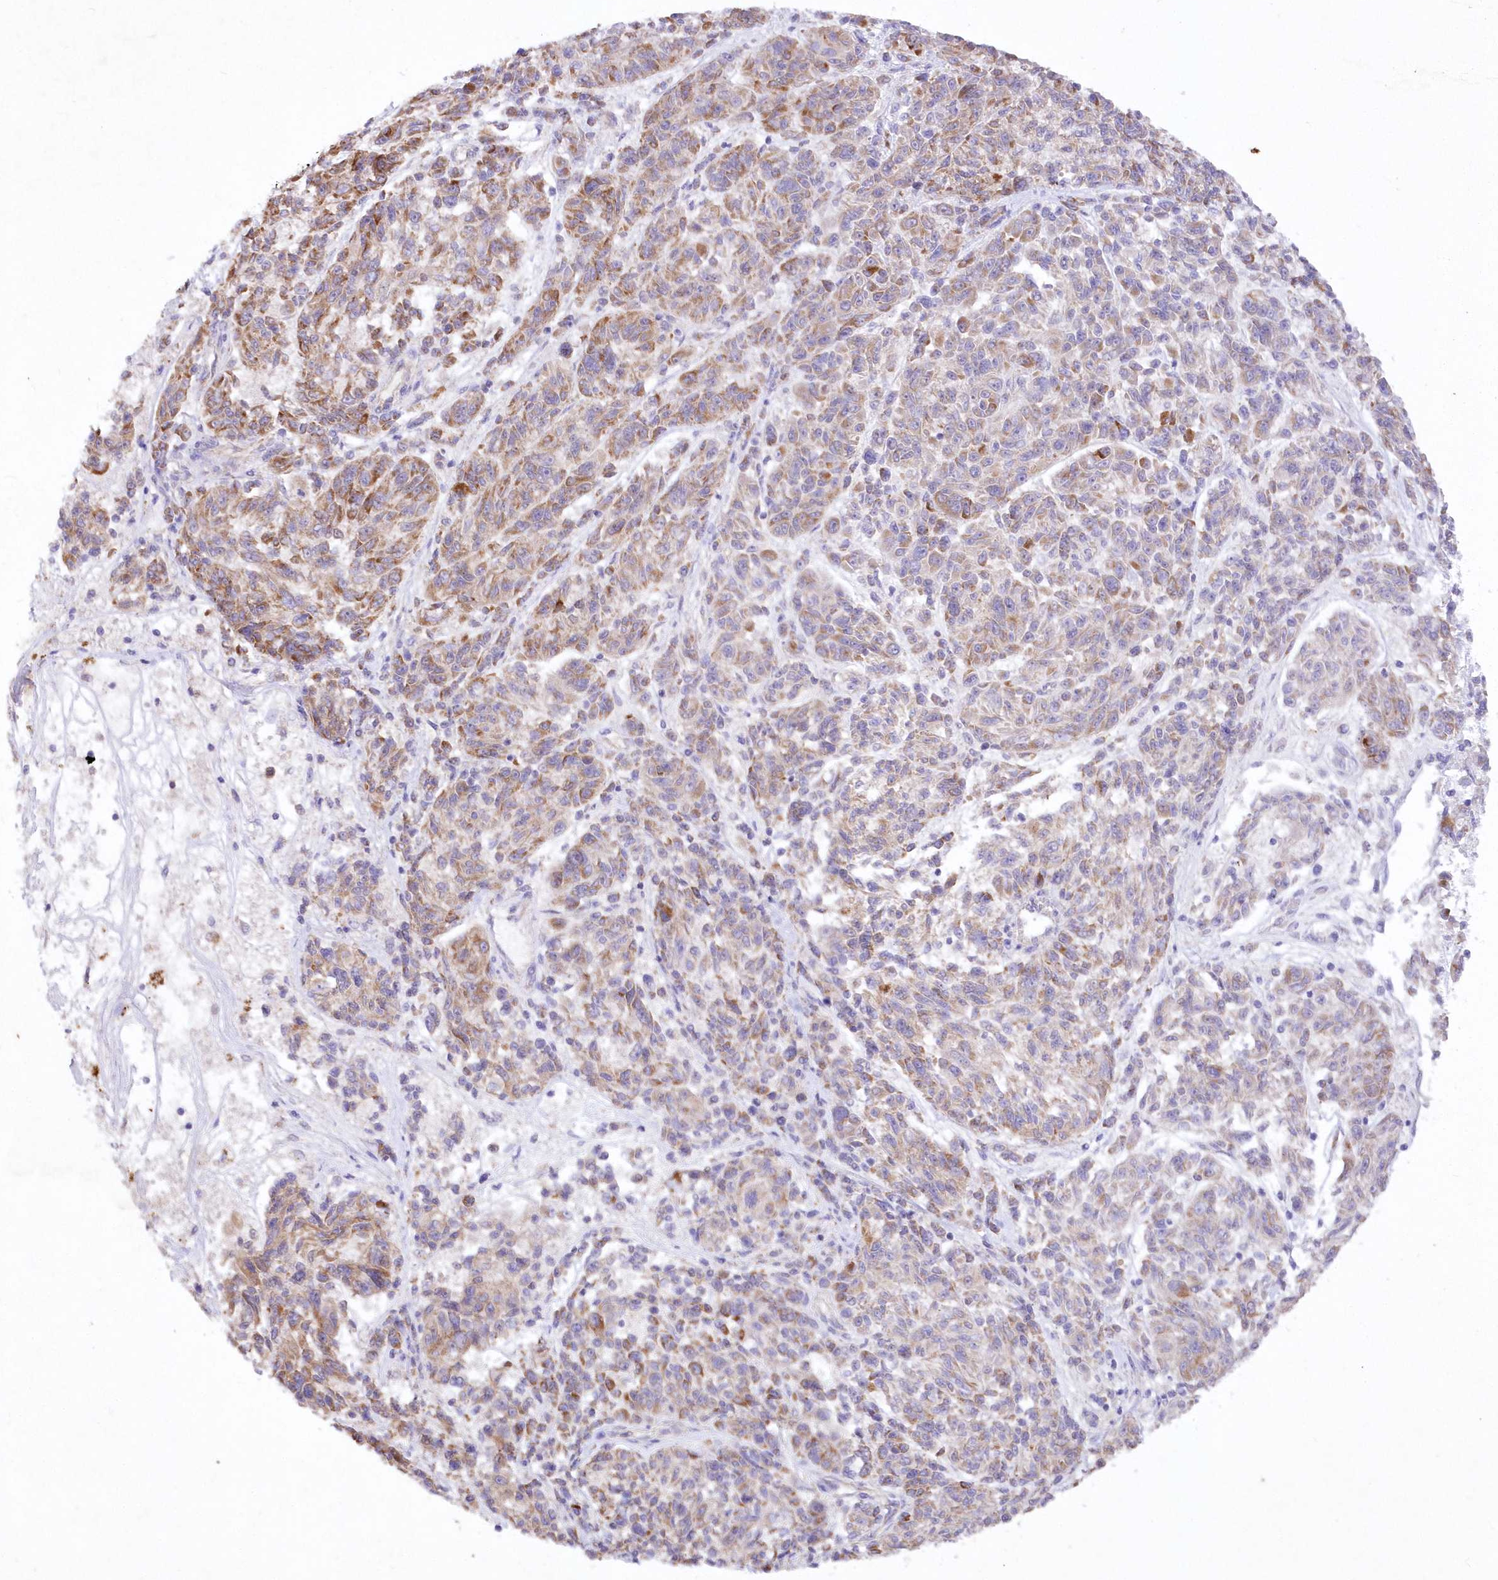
{"staining": {"intensity": "moderate", "quantity": ">75%", "location": "cytoplasmic/membranous"}, "tissue": "melanoma", "cell_type": "Tumor cells", "image_type": "cancer", "snomed": [{"axis": "morphology", "description": "Malignant melanoma, NOS"}, {"axis": "topography", "description": "Skin"}], "caption": "A brown stain labels moderate cytoplasmic/membranous staining of a protein in human melanoma tumor cells.", "gene": "ITSN2", "patient": {"sex": "male", "age": 53}}